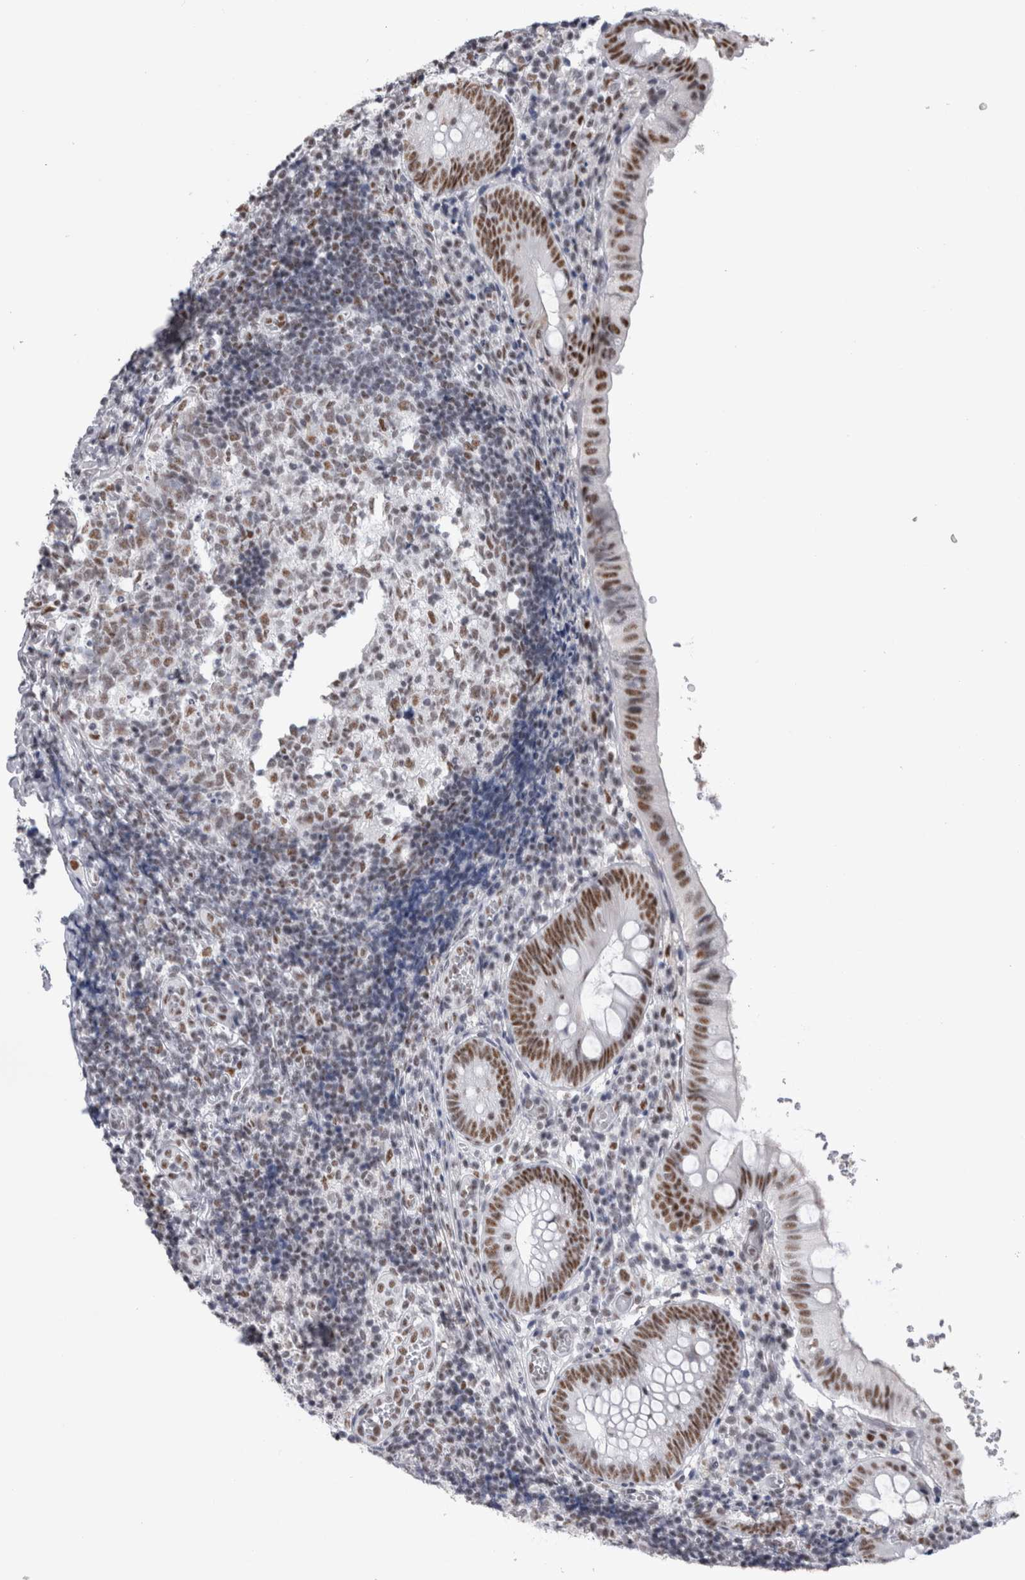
{"staining": {"intensity": "strong", "quantity": ">75%", "location": "nuclear"}, "tissue": "appendix", "cell_type": "Glandular cells", "image_type": "normal", "snomed": [{"axis": "morphology", "description": "Normal tissue, NOS"}, {"axis": "topography", "description": "Appendix"}], "caption": "Appendix stained with DAB immunohistochemistry reveals high levels of strong nuclear positivity in approximately >75% of glandular cells. (IHC, brightfield microscopy, high magnification).", "gene": "API5", "patient": {"sex": "male", "age": 8}}